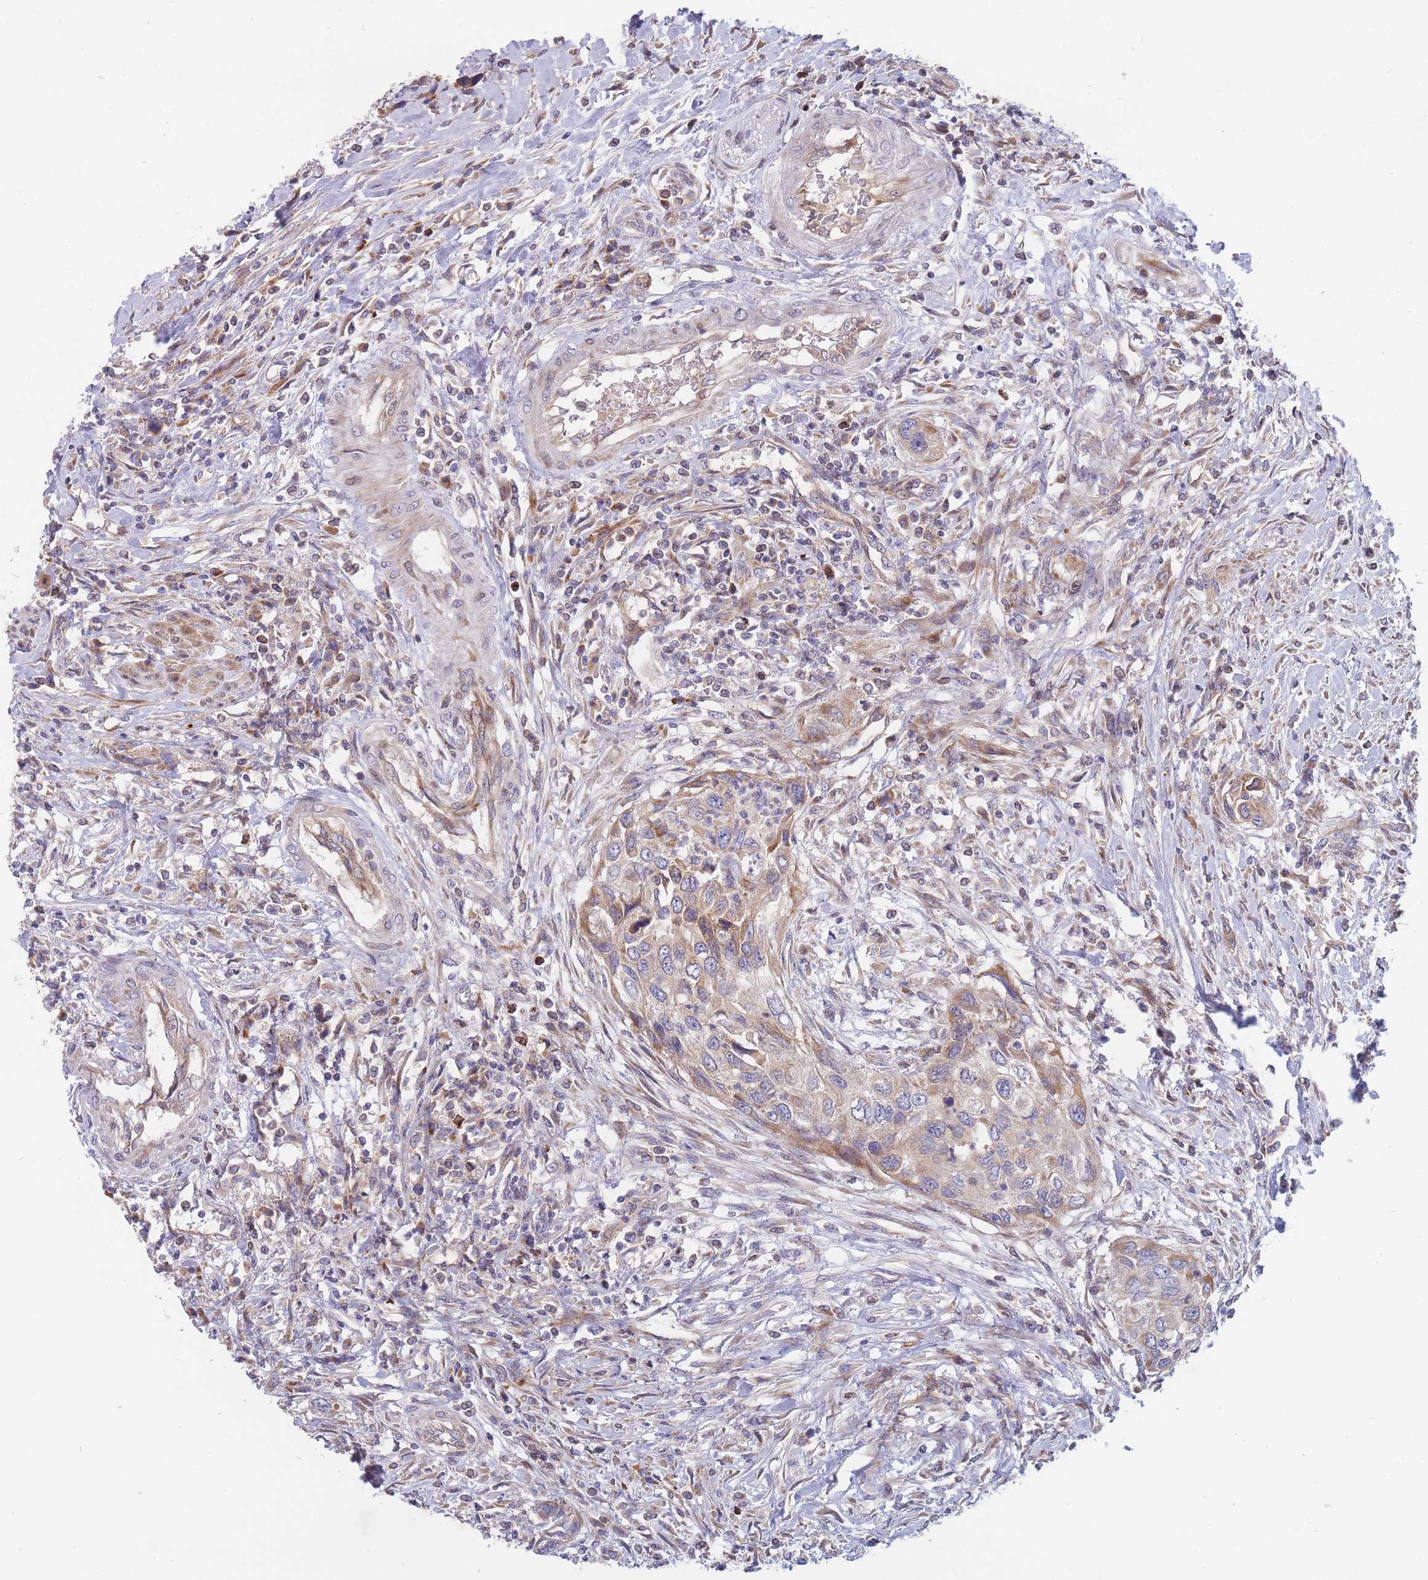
{"staining": {"intensity": "weak", "quantity": "25%-75%", "location": "cytoplasmic/membranous"}, "tissue": "urothelial cancer", "cell_type": "Tumor cells", "image_type": "cancer", "snomed": [{"axis": "morphology", "description": "Urothelial carcinoma, High grade"}, {"axis": "topography", "description": "Urinary bladder"}], "caption": "Immunohistochemistry (IHC) (DAB) staining of human urothelial cancer reveals weak cytoplasmic/membranous protein staining in approximately 25%-75% of tumor cells.", "gene": "TMEM131L", "patient": {"sex": "female", "age": 60}}